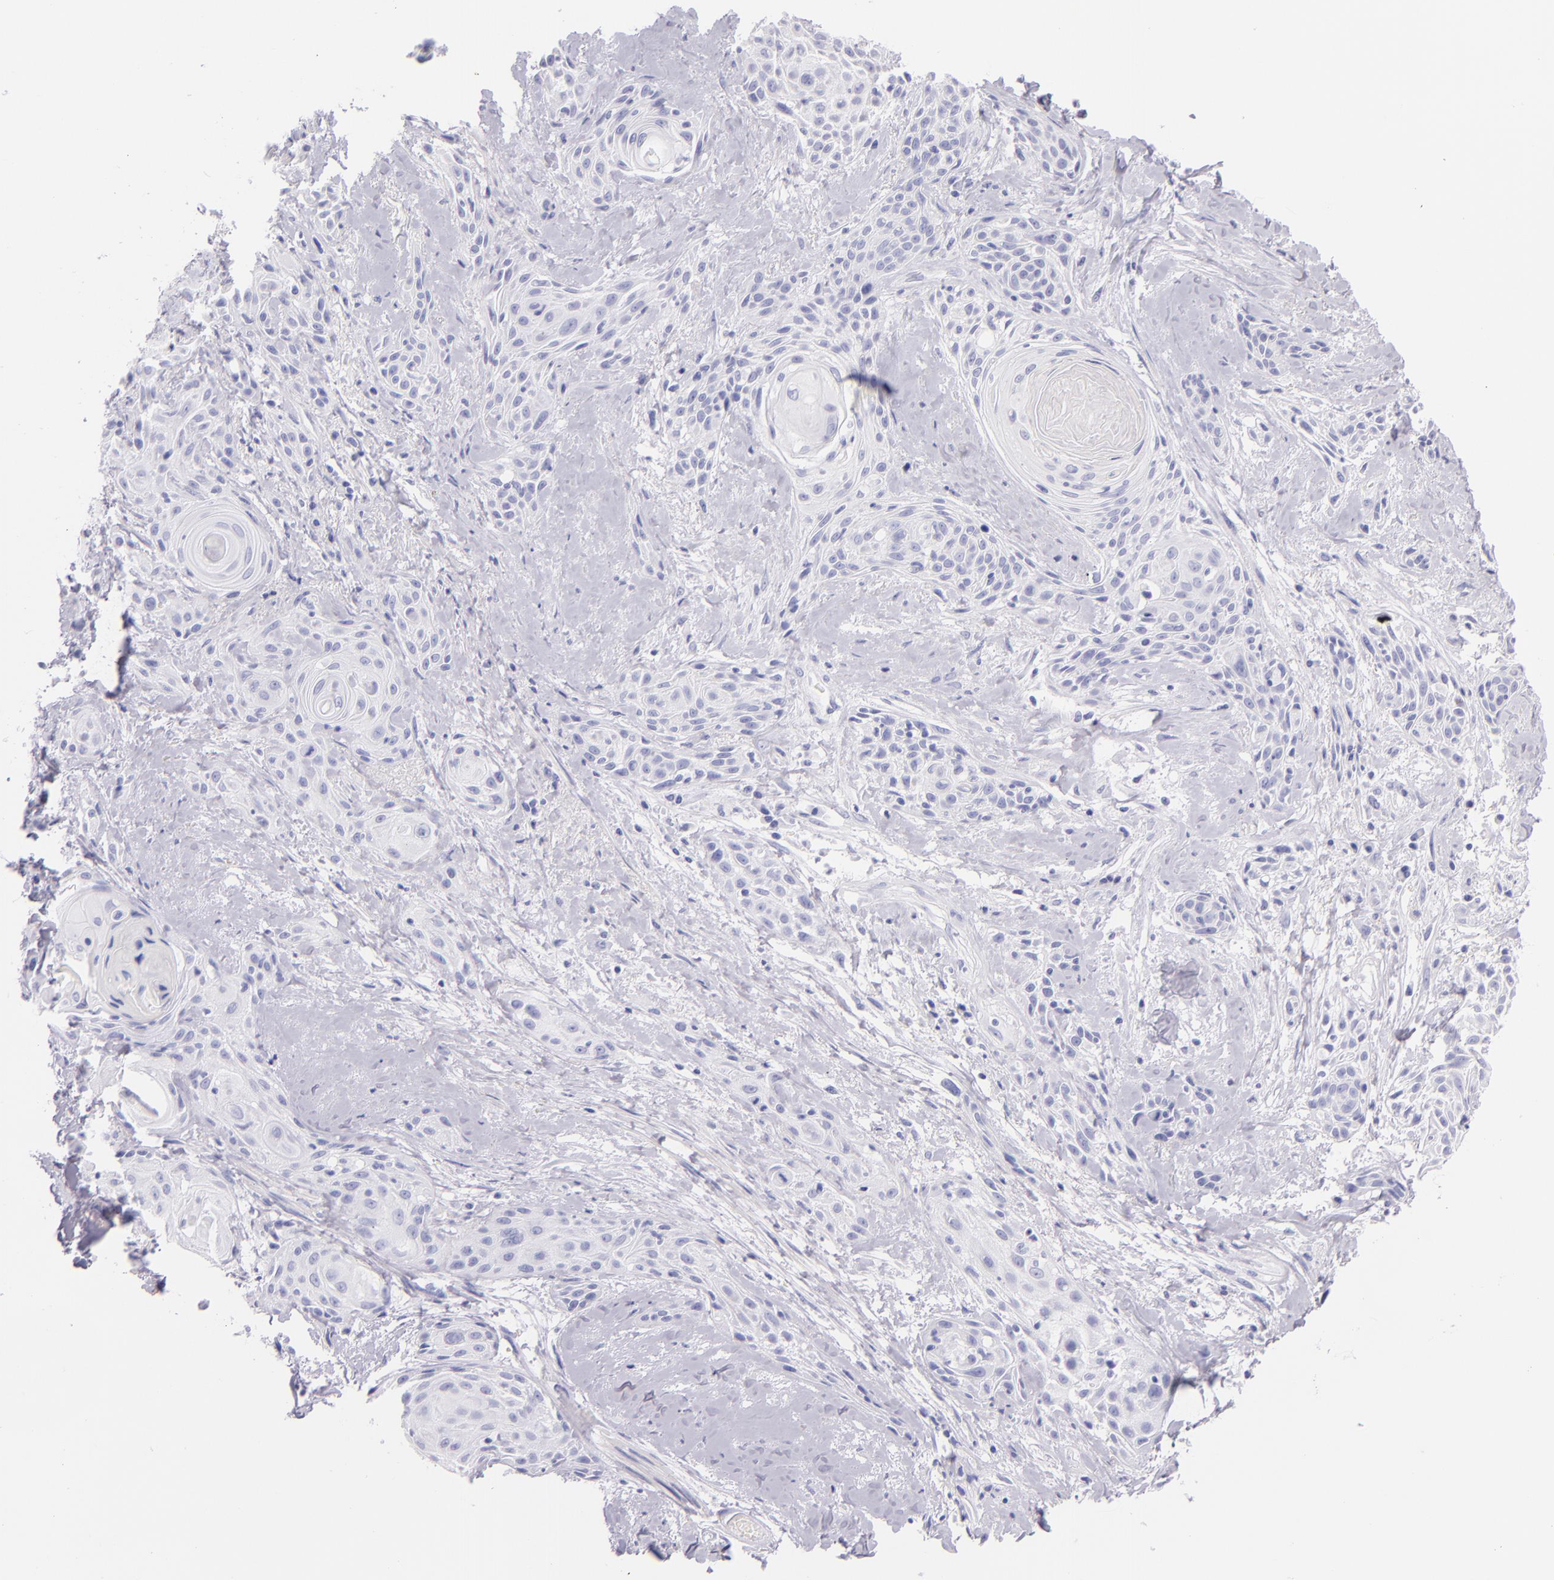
{"staining": {"intensity": "negative", "quantity": "none", "location": "none"}, "tissue": "skin cancer", "cell_type": "Tumor cells", "image_type": "cancer", "snomed": [{"axis": "morphology", "description": "Squamous cell carcinoma, NOS"}, {"axis": "topography", "description": "Skin"}, {"axis": "topography", "description": "Anal"}], "caption": "High magnification brightfield microscopy of skin cancer (squamous cell carcinoma) stained with DAB (brown) and counterstained with hematoxylin (blue): tumor cells show no significant staining. (DAB (3,3'-diaminobenzidine) IHC with hematoxylin counter stain).", "gene": "SFTPB", "patient": {"sex": "male", "age": 64}}